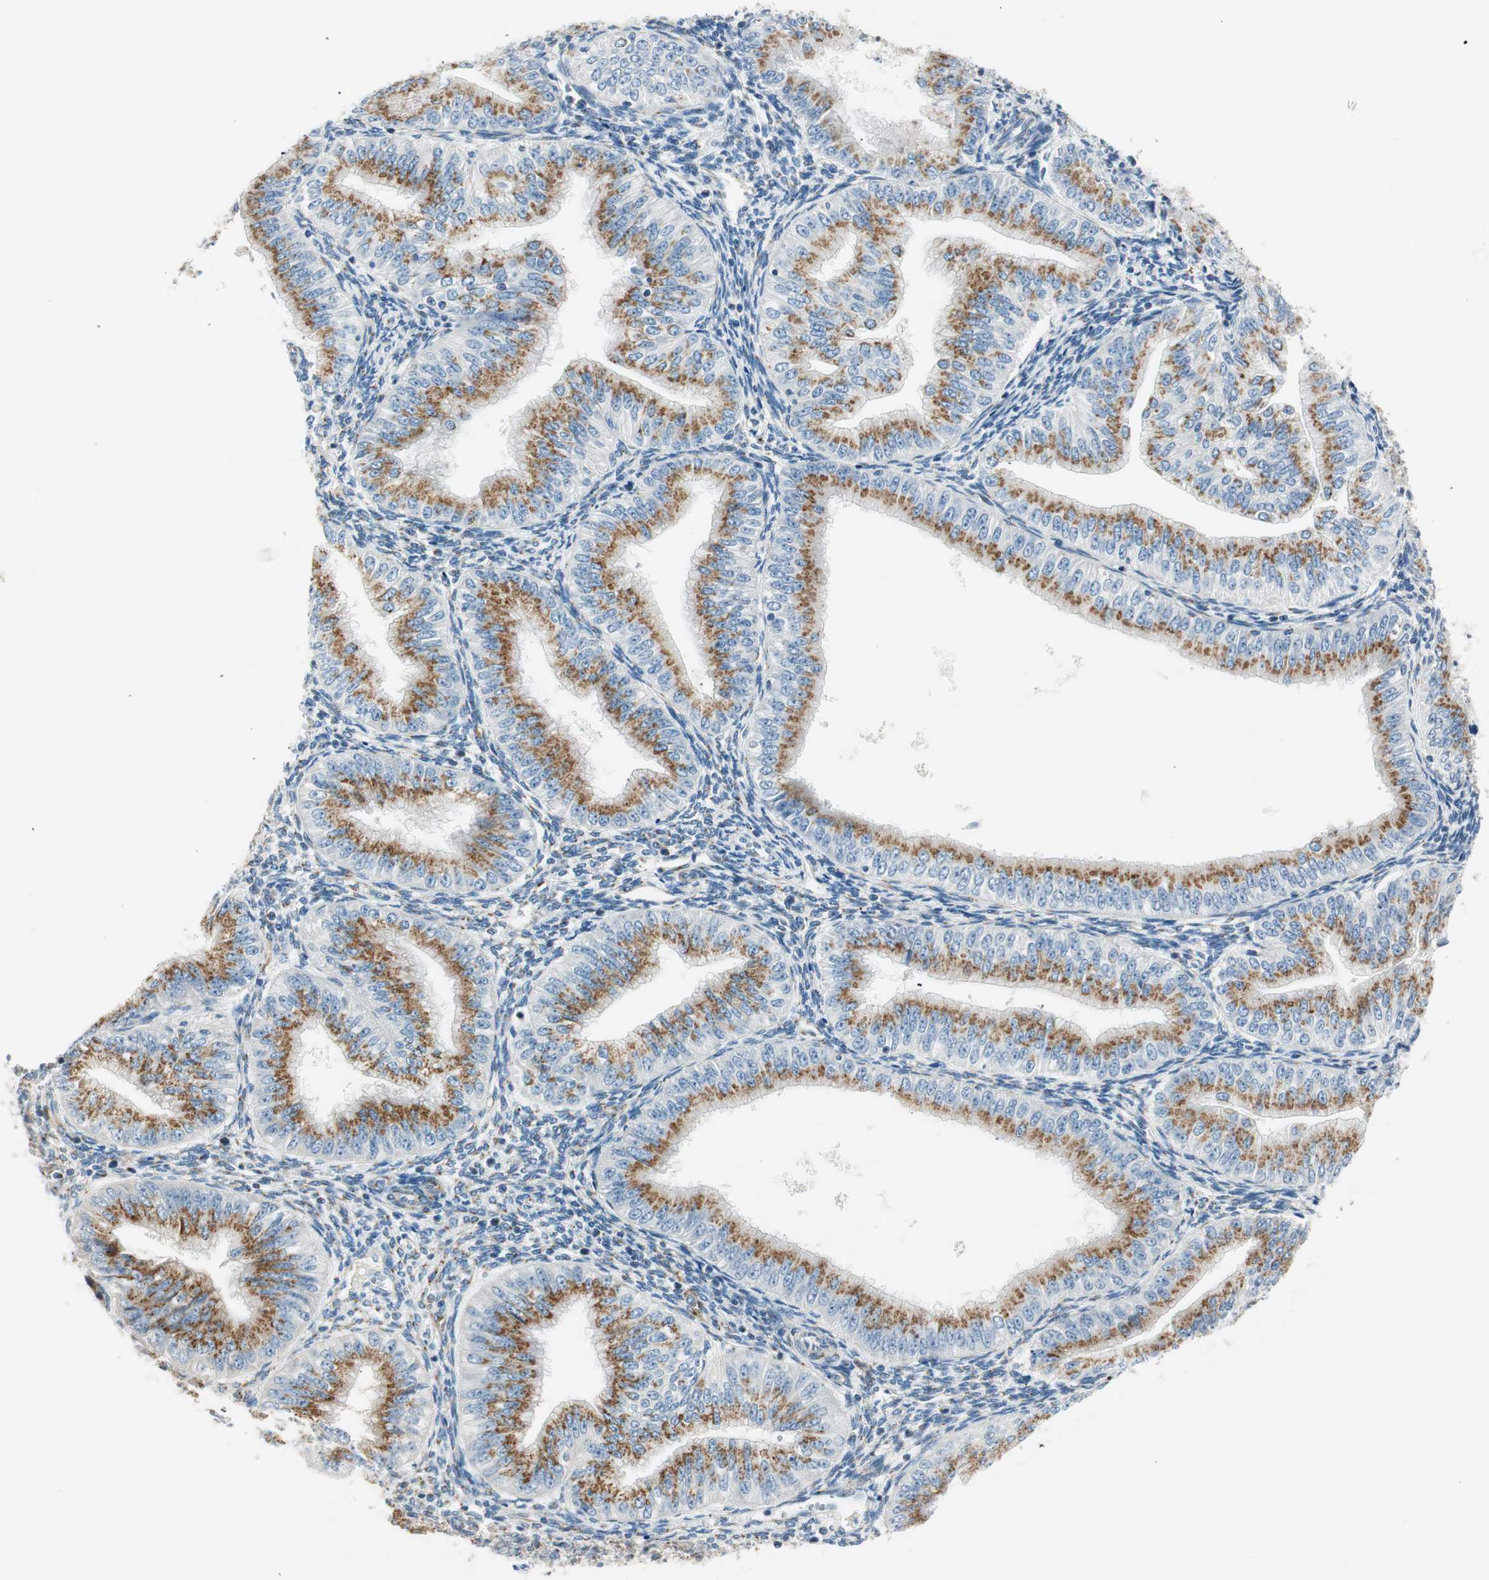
{"staining": {"intensity": "strong", "quantity": ">75%", "location": "cytoplasmic/membranous"}, "tissue": "endometrial cancer", "cell_type": "Tumor cells", "image_type": "cancer", "snomed": [{"axis": "morphology", "description": "Normal tissue, NOS"}, {"axis": "morphology", "description": "Adenocarcinoma, NOS"}, {"axis": "topography", "description": "Endometrium"}], "caption": "Strong cytoplasmic/membranous protein staining is identified in approximately >75% of tumor cells in endometrial cancer (adenocarcinoma).", "gene": "TMF1", "patient": {"sex": "female", "age": 53}}